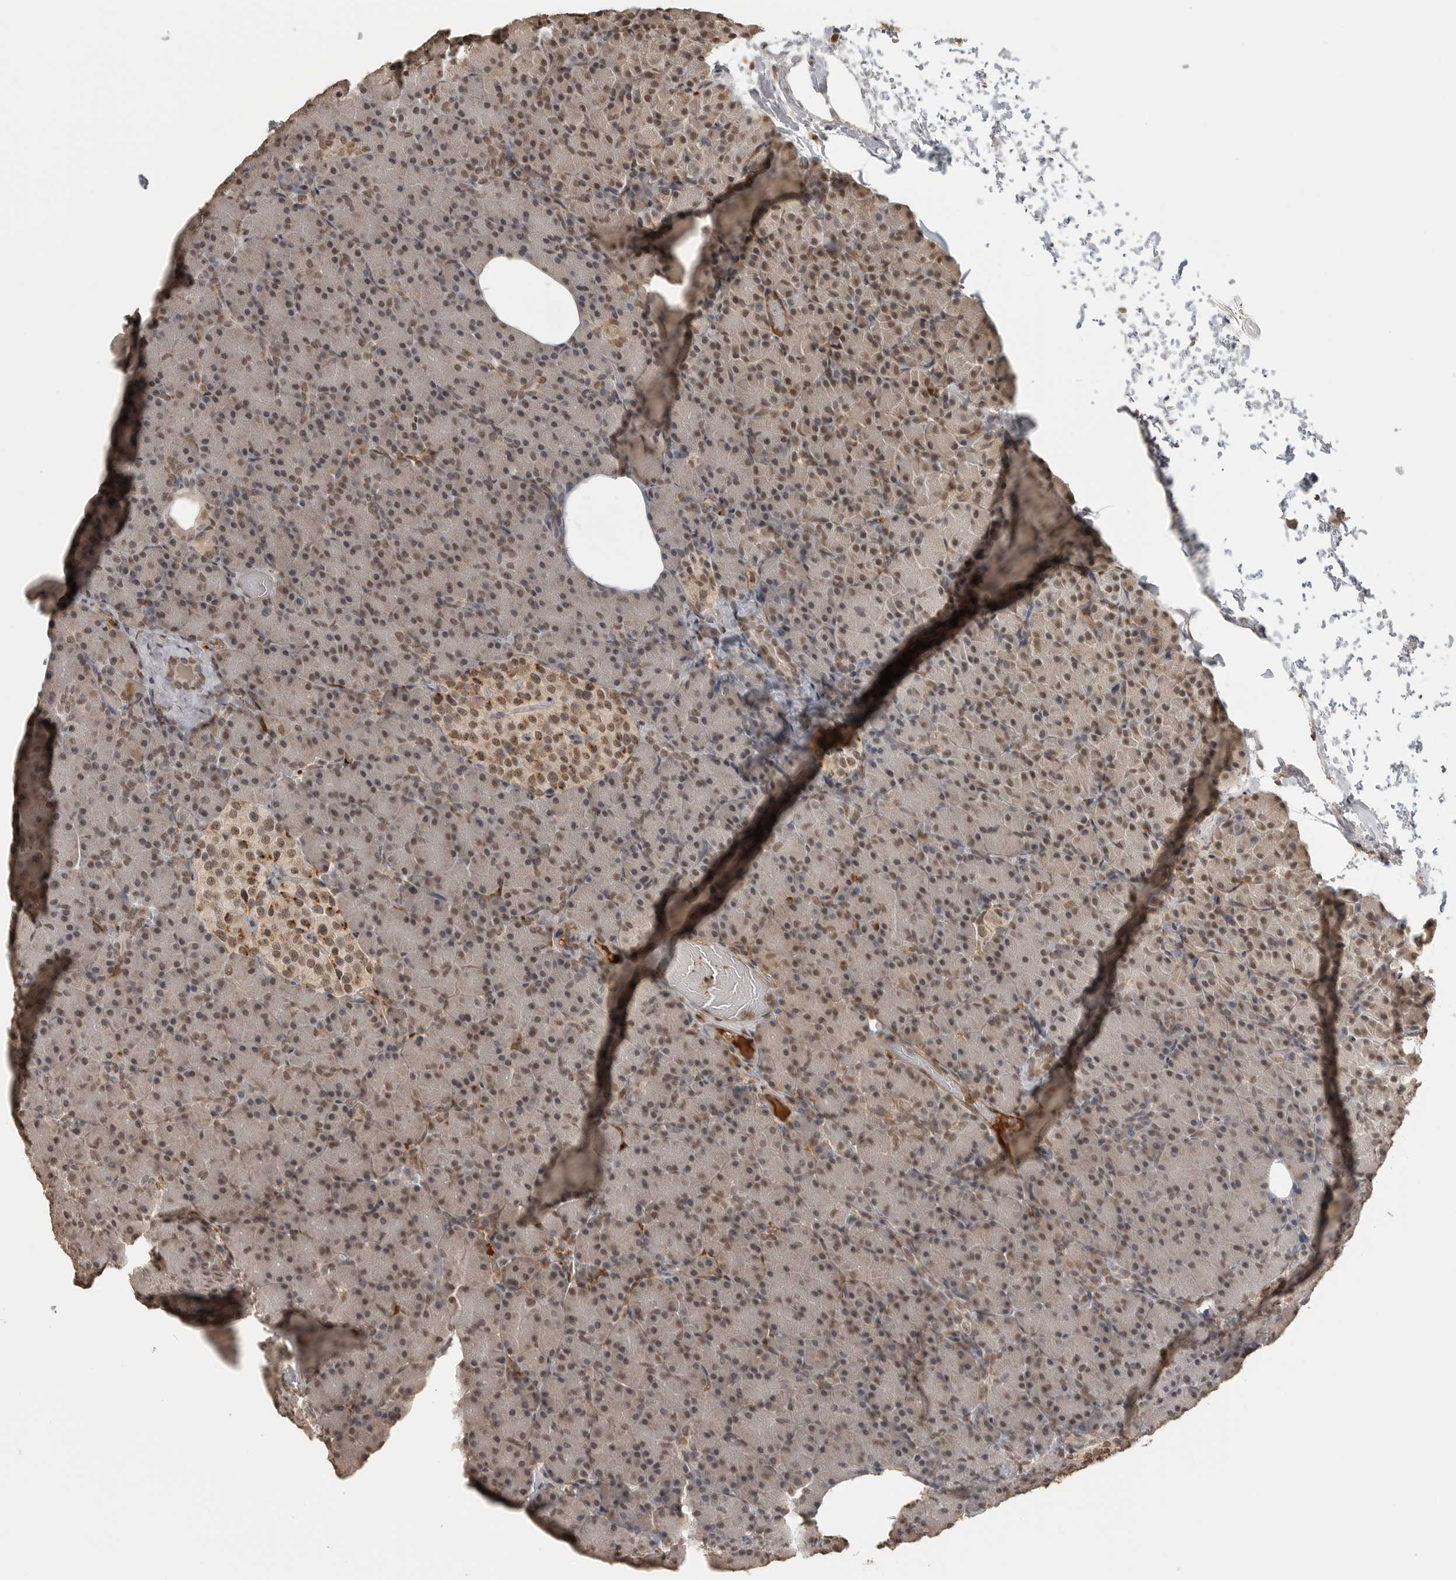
{"staining": {"intensity": "moderate", "quantity": ">75%", "location": "nuclear"}, "tissue": "pancreas", "cell_type": "Exocrine glandular cells", "image_type": "normal", "snomed": [{"axis": "morphology", "description": "Normal tissue, NOS"}, {"axis": "topography", "description": "Pancreas"}], "caption": "A high-resolution image shows IHC staining of benign pancreas, which exhibits moderate nuclear staining in approximately >75% of exocrine glandular cells.", "gene": "CLOCK", "patient": {"sex": "female", "age": 43}}